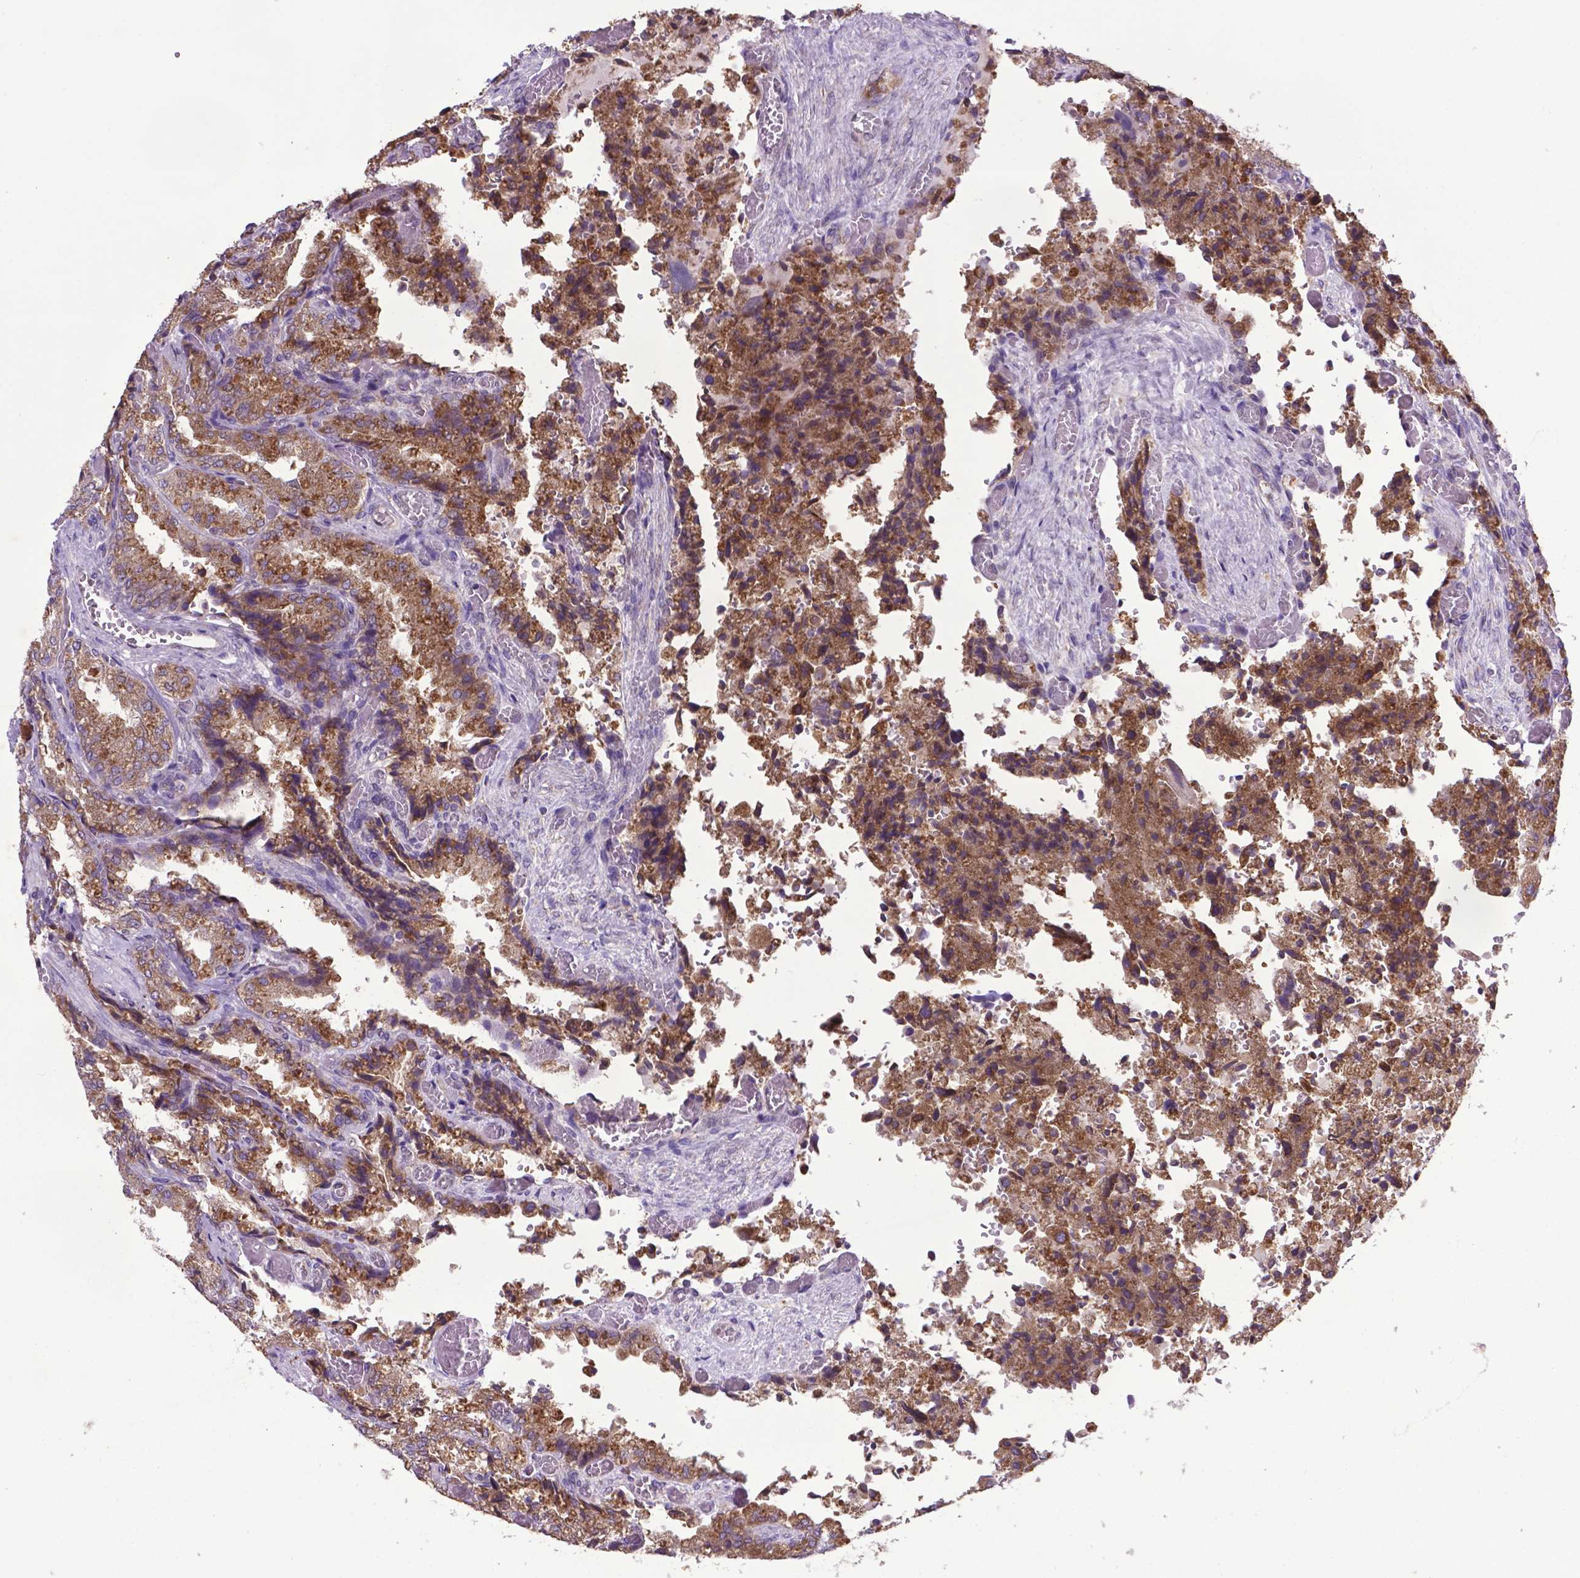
{"staining": {"intensity": "moderate", "quantity": ">75%", "location": "cytoplasmic/membranous"}, "tissue": "seminal vesicle", "cell_type": "Glandular cells", "image_type": "normal", "snomed": [{"axis": "morphology", "description": "Normal tissue, NOS"}, {"axis": "topography", "description": "Seminal veicle"}], "caption": "DAB immunohistochemical staining of benign seminal vesicle shows moderate cytoplasmic/membranous protein staining in about >75% of glandular cells.", "gene": "ENSG00000269590", "patient": {"sex": "male", "age": 57}}